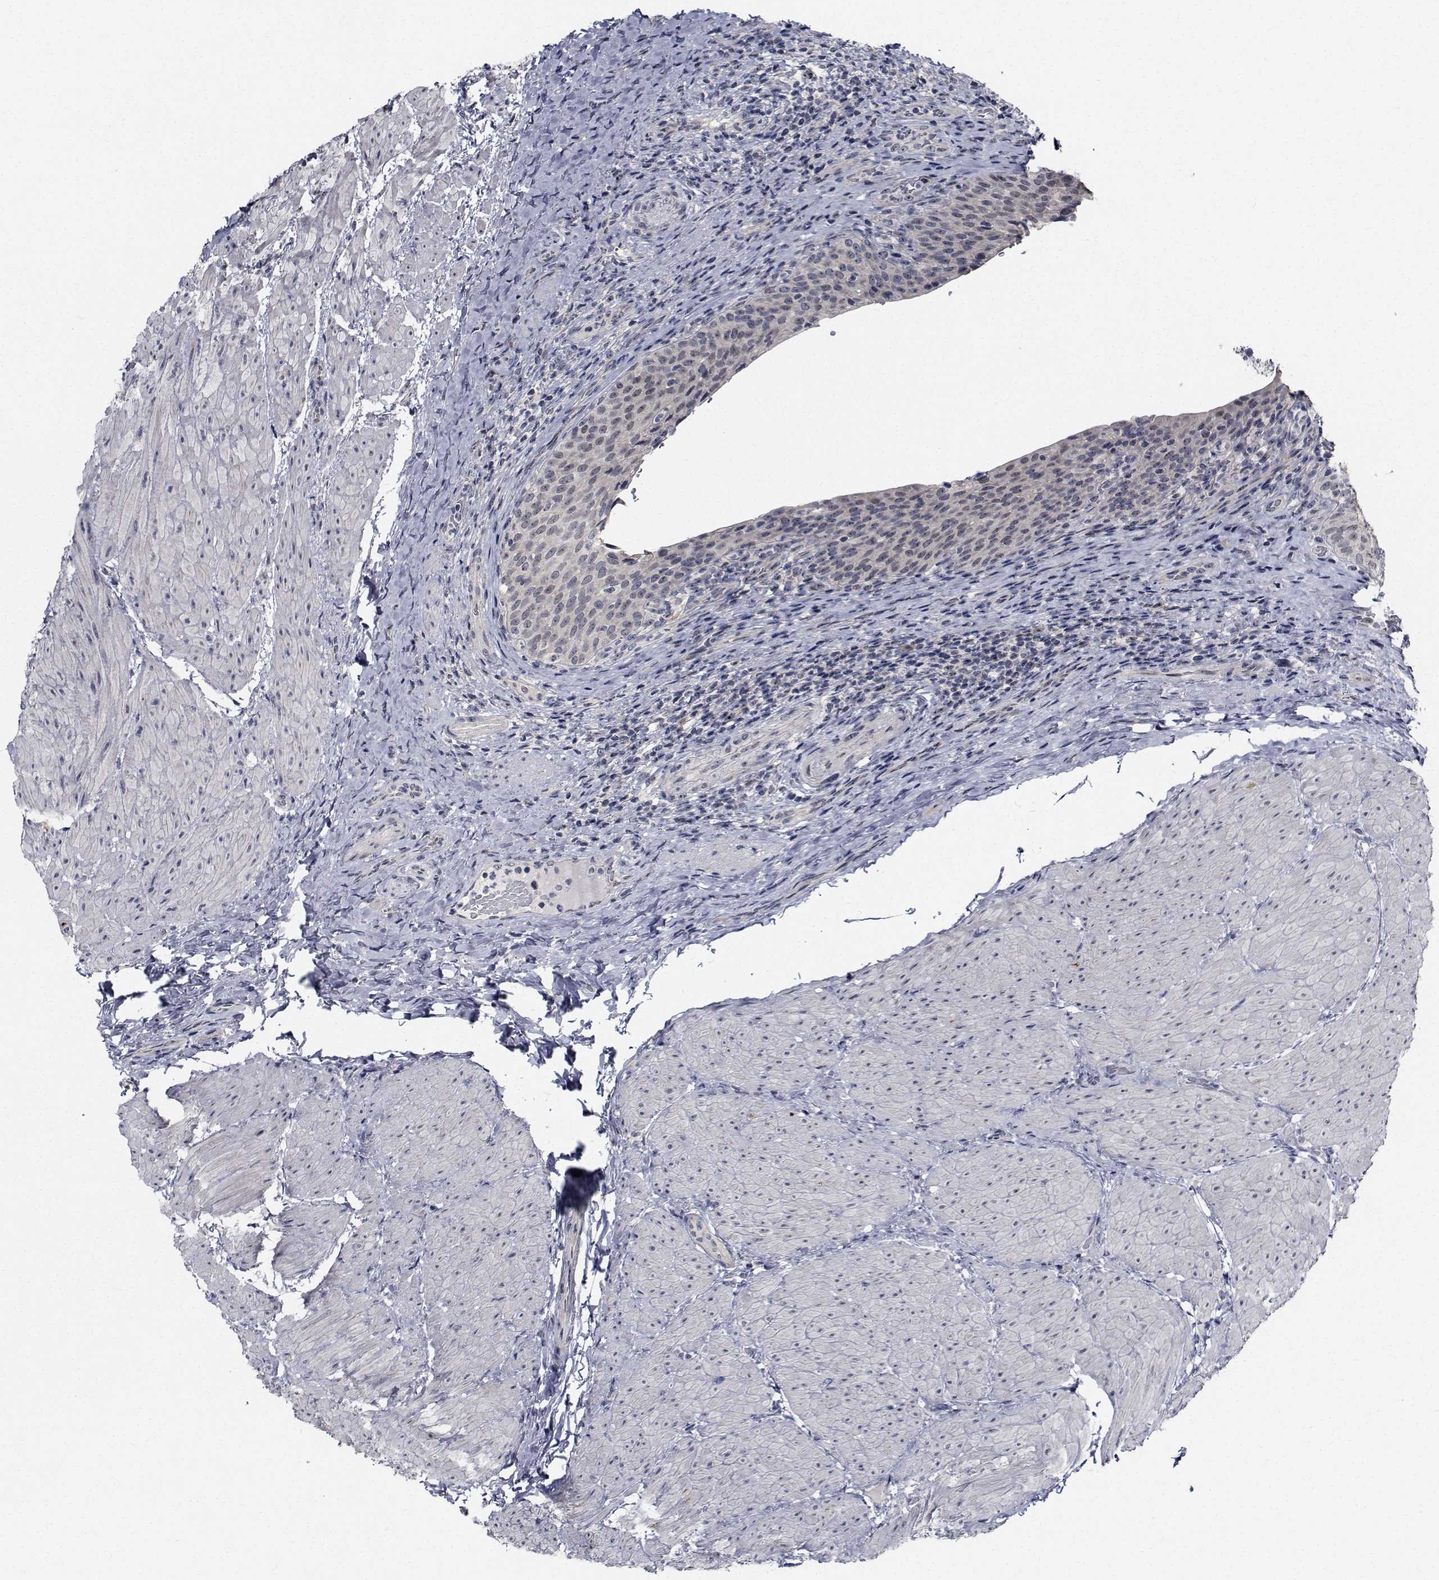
{"staining": {"intensity": "weak", "quantity": "25%-75%", "location": "nuclear"}, "tissue": "urinary bladder", "cell_type": "Urothelial cells", "image_type": "normal", "snomed": [{"axis": "morphology", "description": "Normal tissue, NOS"}, {"axis": "topography", "description": "Urinary bladder"}, {"axis": "topography", "description": "Peripheral nerve tissue"}], "caption": "Weak nuclear staining for a protein is seen in about 25%-75% of urothelial cells of normal urinary bladder using immunohistochemistry.", "gene": "NVL", "patient": {"sex": "male", "age": 66}}